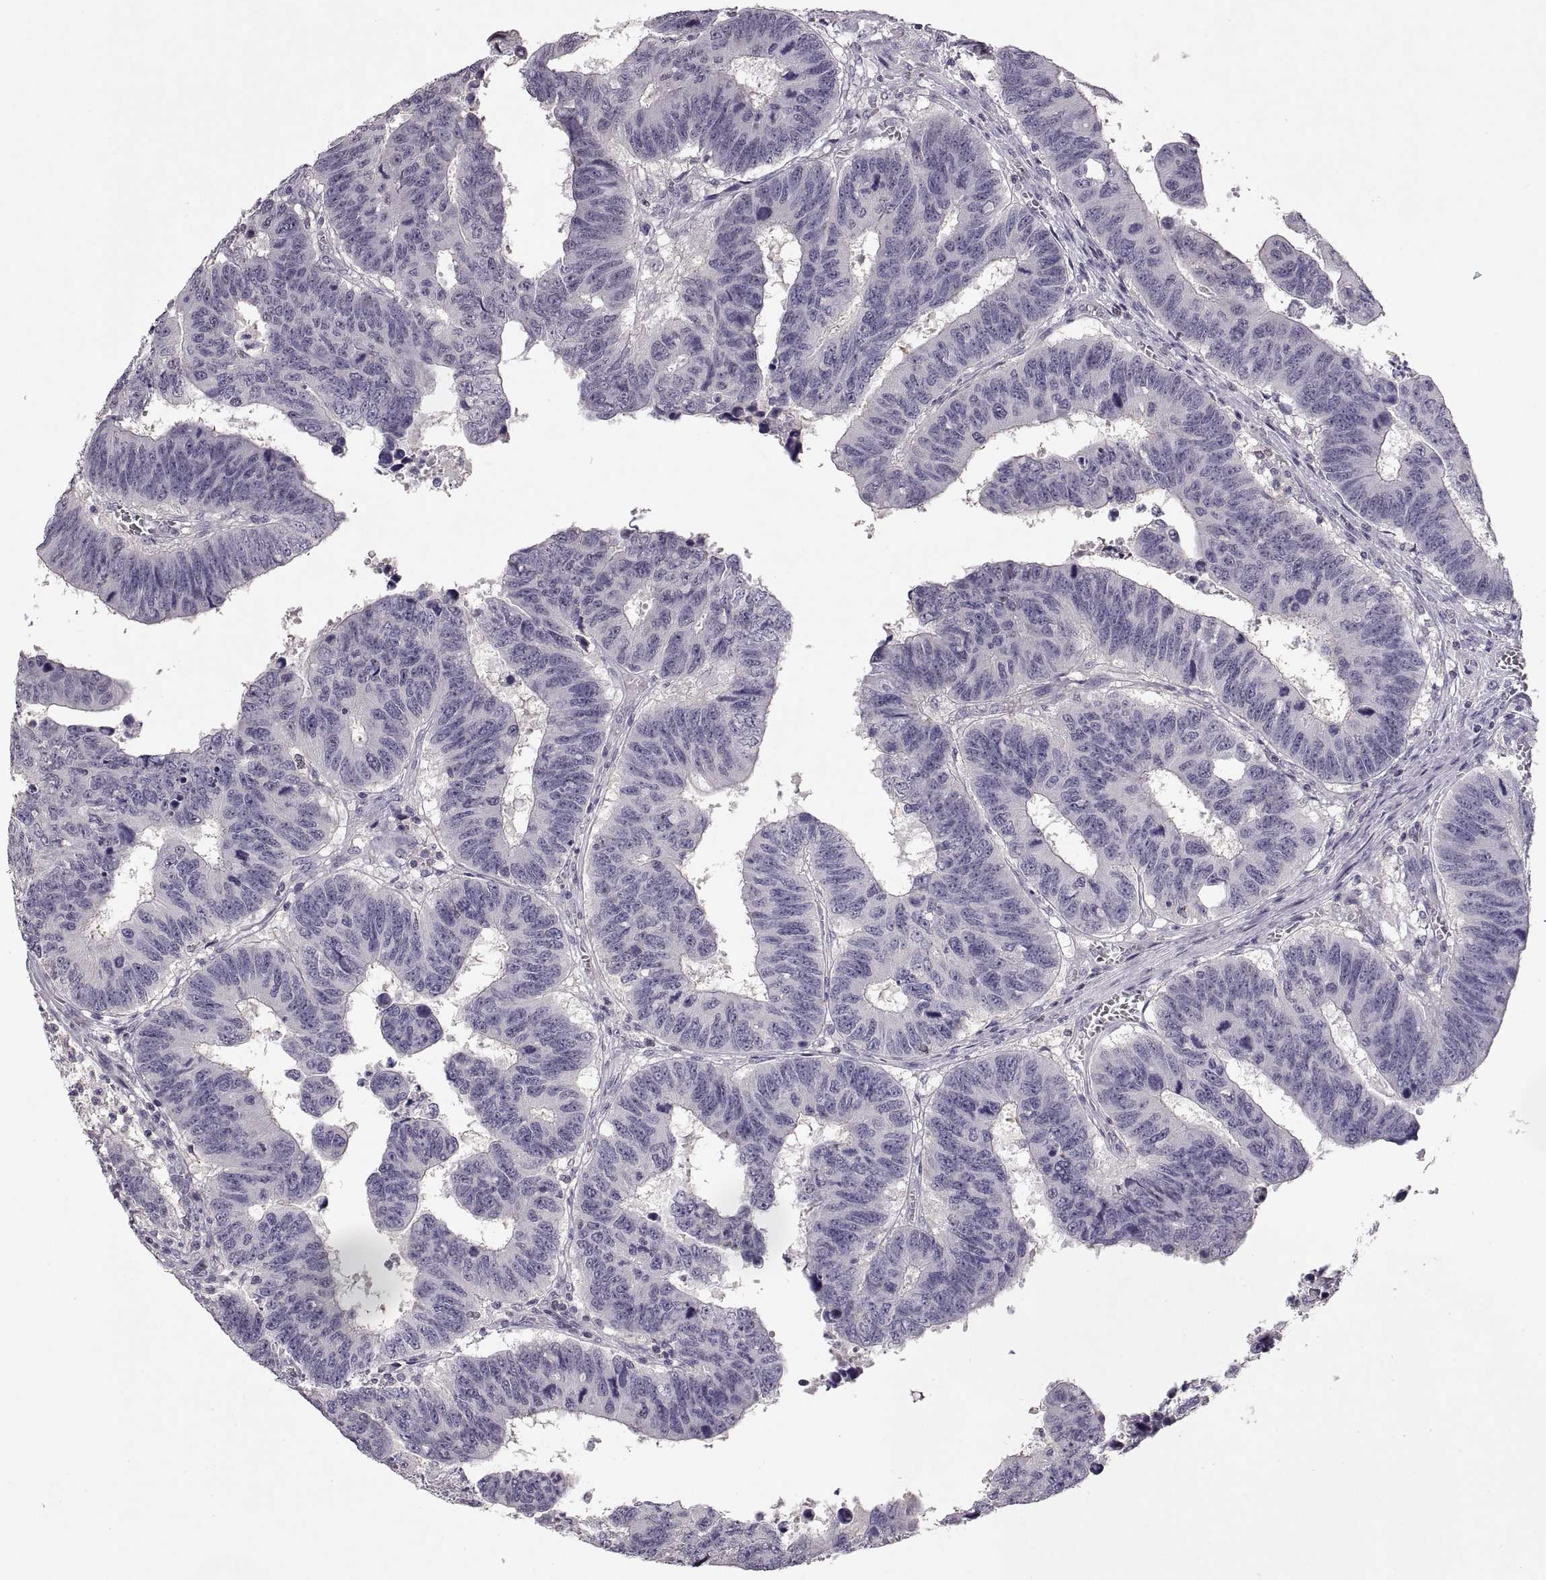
{"staining": {"intensity": "negative", "quantity": "none", "location": "none"}, "tissue": "colorectal cancer", "cell_type": "Tumor cells", "image_type": "cancer", "snomed": [{"axis": "morphology", "description": "Adenocarcinoma, NOS"}, {"axis": "topography", "description": "Appendix"}, {"axis": "topography", "description": "Colon"}, {"axis": "topography", "description": "Cecum"}, {"axis": "topography", "description": "Colon asc"}], "caption": "An image of colorectal cancer stained for a protein shows no brown staining in tumor cells.", "gene": "ADAM11", "patient": {"sex": "female", "age": 85}}